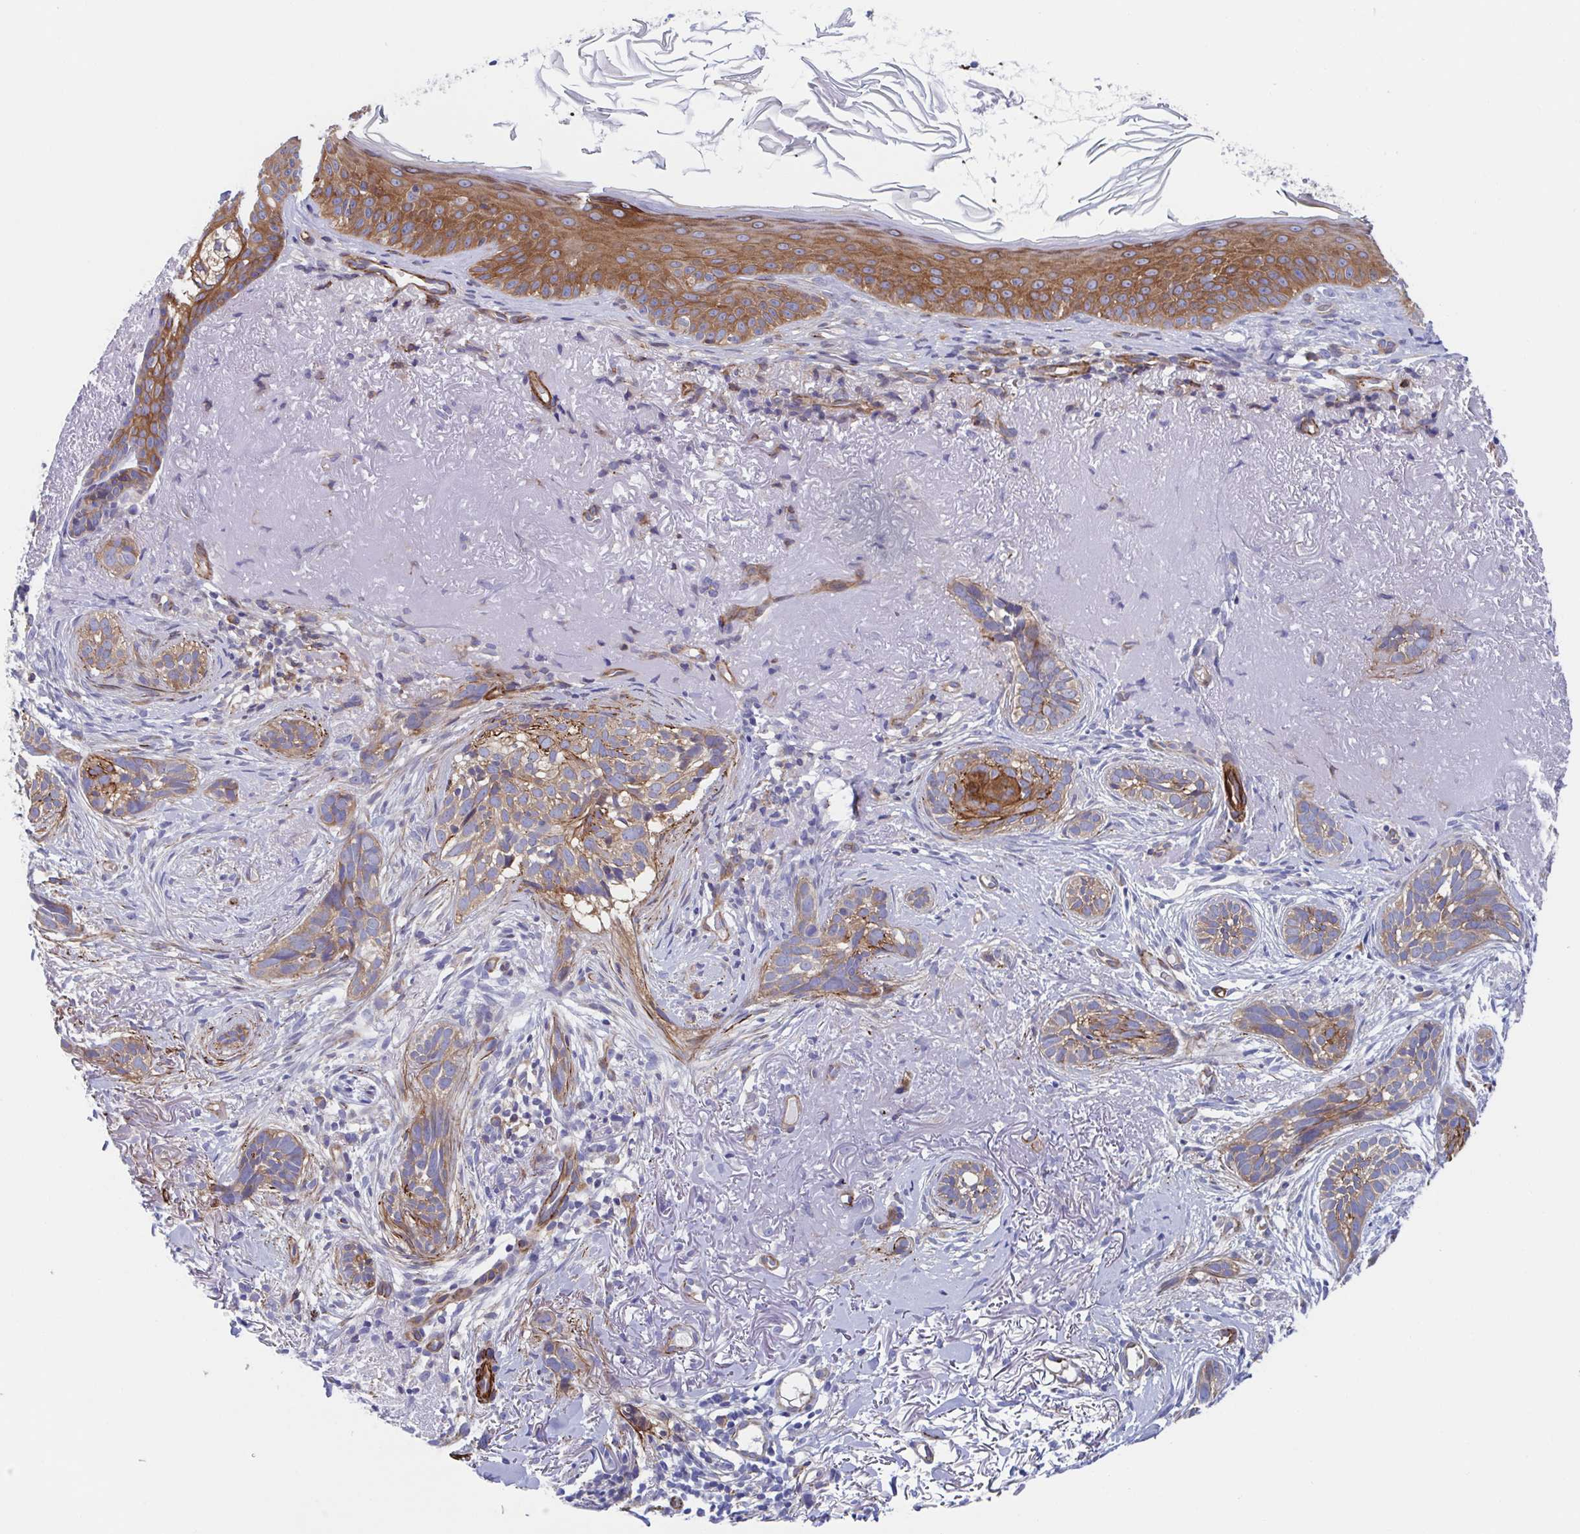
{"staining": {"intensity": "moderate", "quantity": ">75%", "location": "cytoplasmic/membranous"}, "tissue": "skin cancer", "cell_type": "Tumor cells", "image_type": "cancer", "snomed": [{"axis": "morphology", "description": "Basal cell carcinoma"}, {"axis": "morphology", "description": "BCC, high aggressive"}, {"axis": "topography", "description": "Skin"}], "caption": "DAB (3,3'-diaminobenzidine) immunohistochemical staining of human skin cancer (basal cell carcinoma) demonstrates moderate cytoplasmic/membranous protein positivity in about >75% of tumor cells.", "gene": "KLC3", "patient": {"sex": "female", "age": 86}}